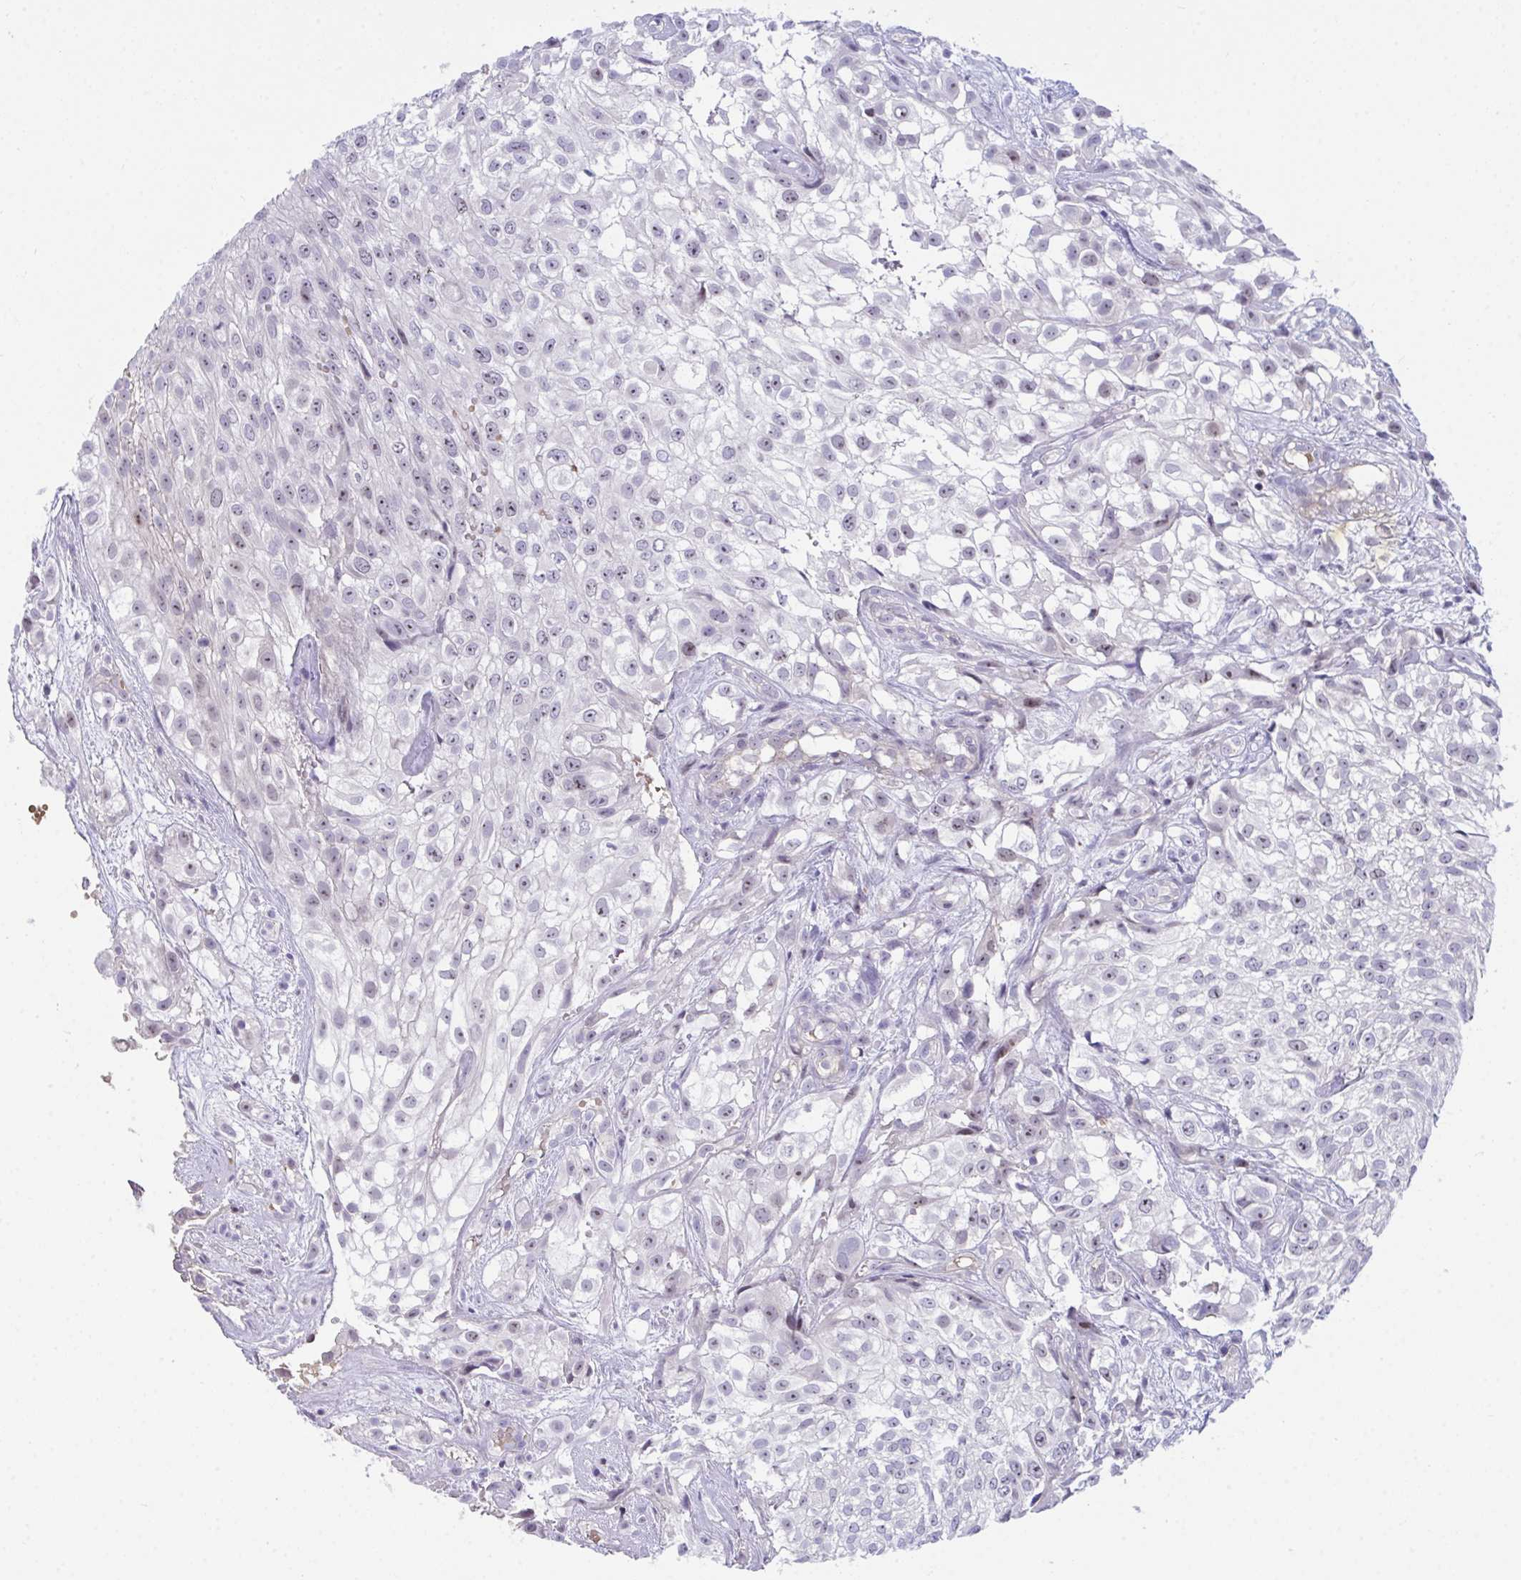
{"staining": {"intensity": "weak", "quantity": "25%-75%", "location": "nuclear"}, "tissue": "urothelial cancer", "cell_type": "Tumor cells", "image_type": "cancer", "snomed": [{"axis": "morphology", "description": "Urothelial carcinoma, High grade"}, {"axis": "topography", "description": "Urinary bladder"}], "caption": "Immunohistochemical staining of human urothelial cancer displays low levels of weak nuclear protein staining in approximately 25%-75% of tumor cells.", "gene": "CENPQ", "patient": {"sex": "male", "age": 56}}